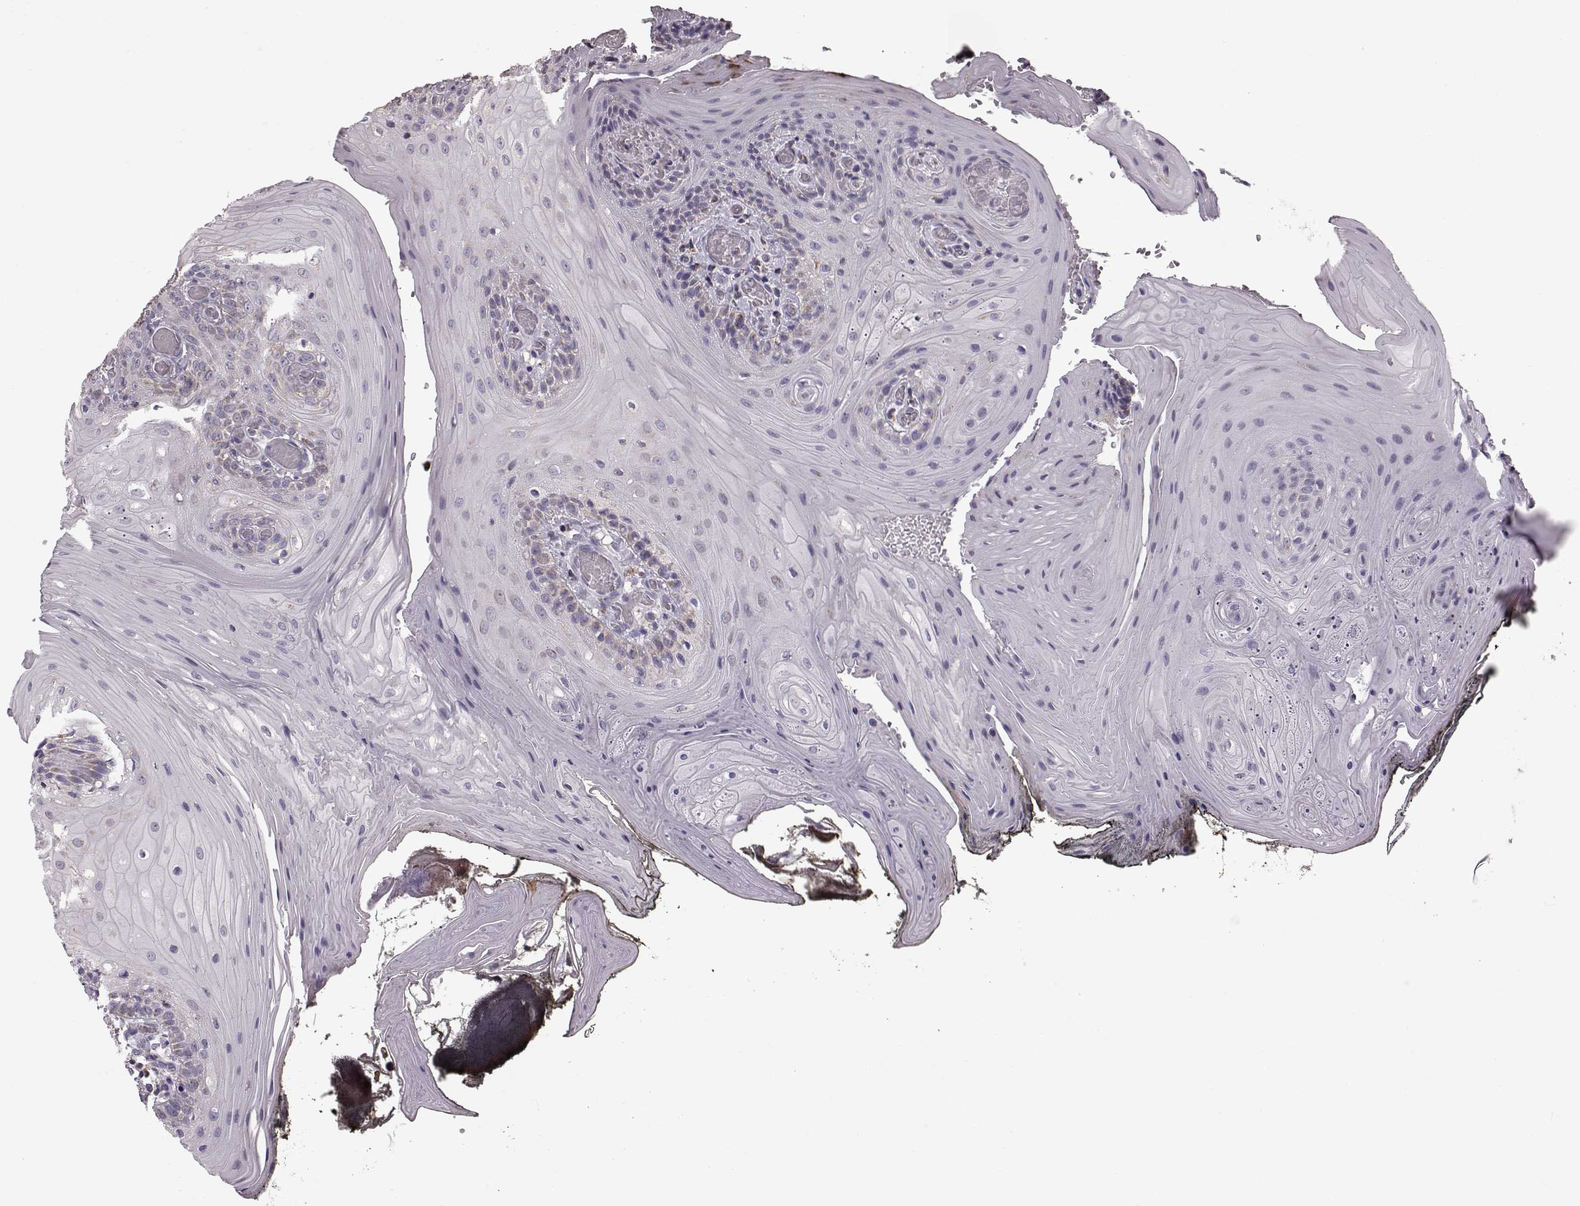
{"staining": {"intensity": "weak", "quantity": "<25%", "location": "cytoplasmic/membranous"}, "tissue": "oral mucosa", "cell_type": "Squamous epithelial cells", "image_type": "normal", "snomed": [{"axis": "morphology", "description": "Normal tissue, NOS"}, {"axis": "topography", "description": "Oral tissue"}], "caption": "This micrograph is of unremarkable oral mucosa stained with IHC to label a protein in brown with the nuclei are counter-stained blue. There is no expression in squamous epithelial cells. The staining is performed using DAB (3,3'-diaminobenzidine) brown chromogen with nuclei counter-stained in using hematoxylin.", "gene": "ATP5MF", "patient": {"sex": "male", "age": 9}}